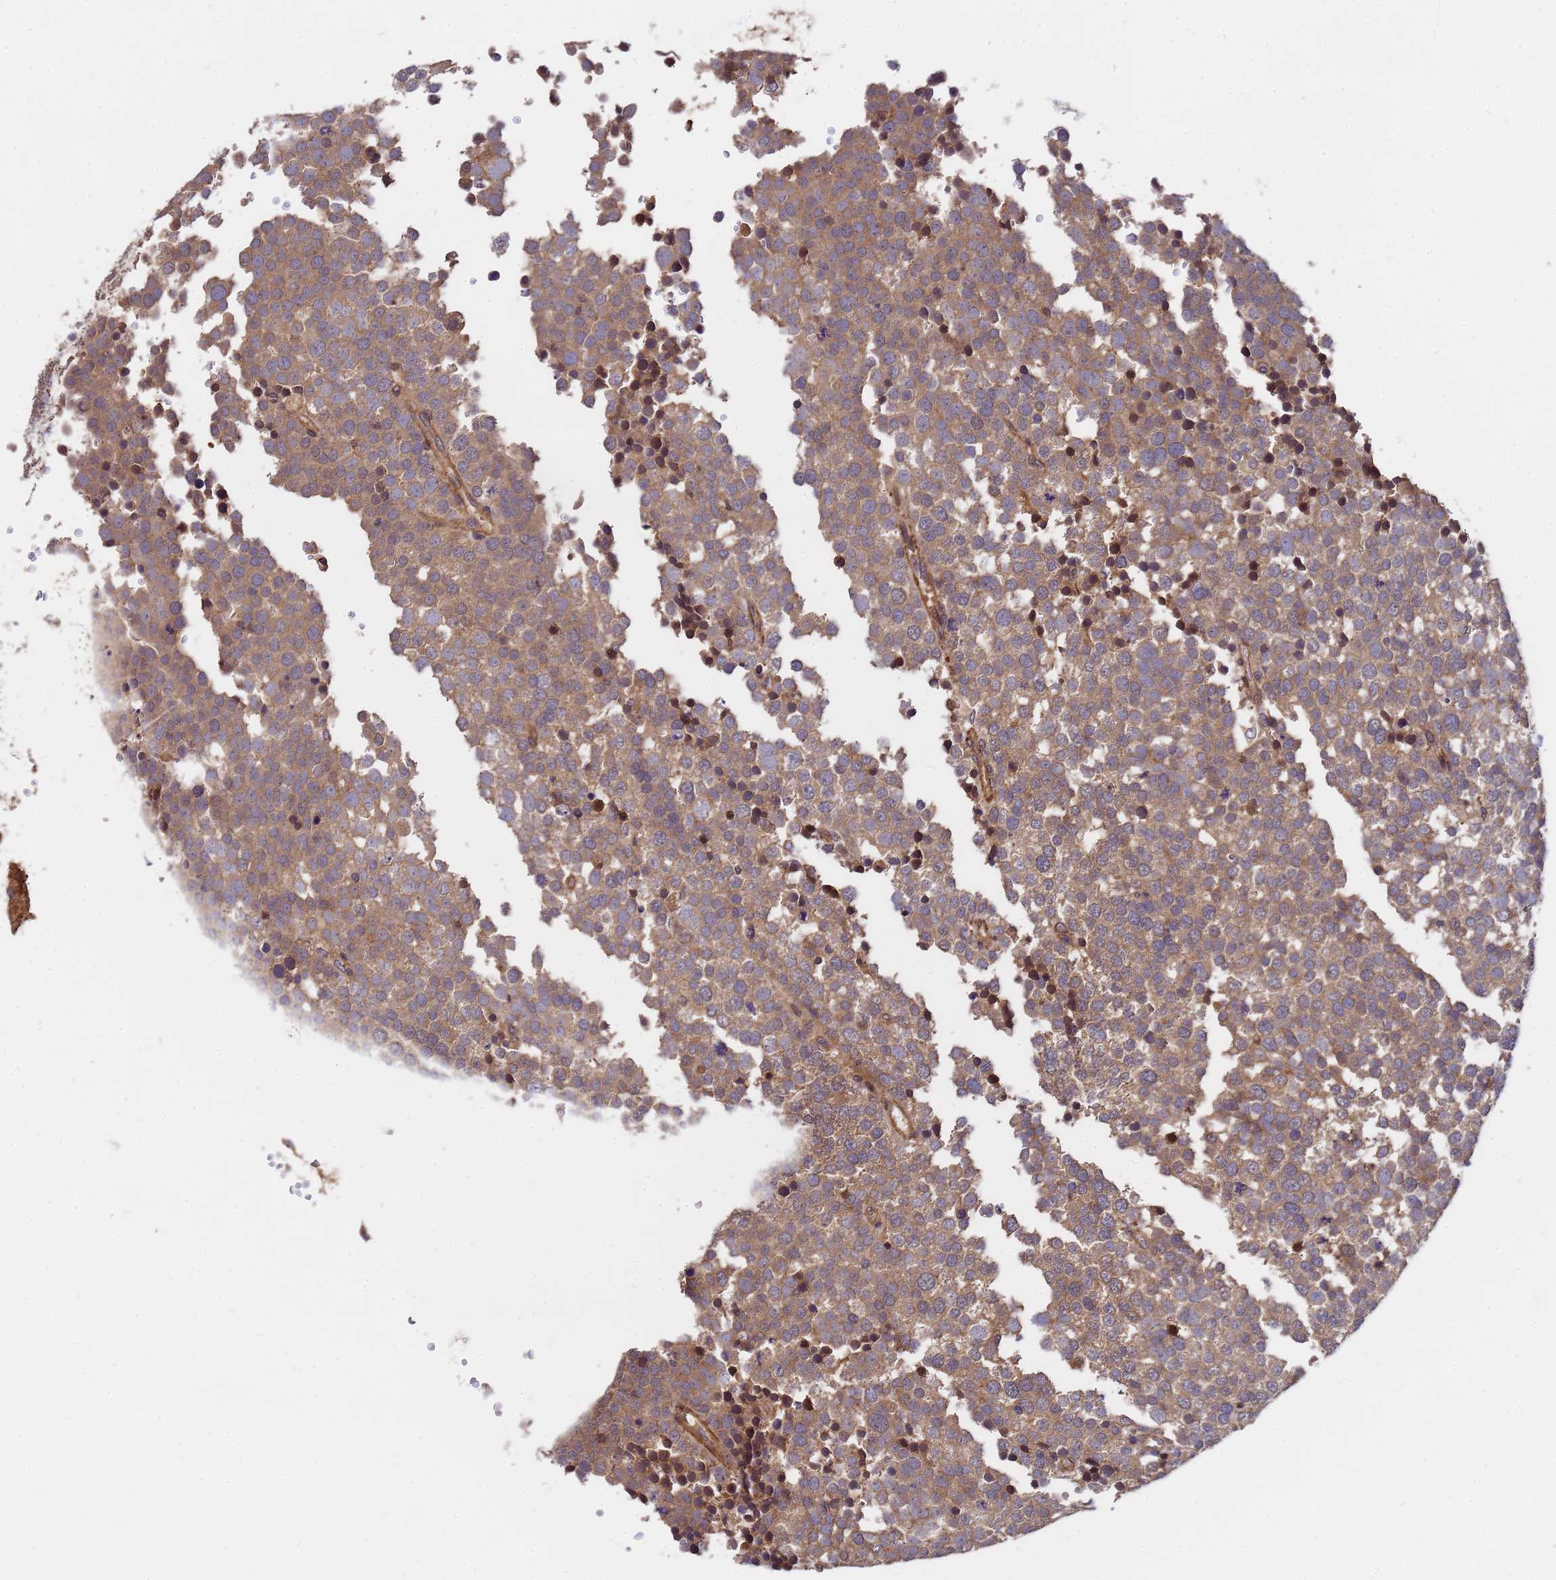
{"staining": {"intensity": "moderate", "quantity": ">75%", "location": "cytoplasmic/membranous"}, "tissue": "testis cancer", "cell_type": "Tumor cells", "image_type": "cancer", "snomed": [{"axis": "morphology", "description": "Seminoma, NOS"}, {"axis": "topography", "description": "Testis"}], "caption": "Seminoma (testis) tissue displays moderate cytoplasmic/membranous expression in about >75% of tumor cells (IHC, brightfield microscopy, high magnification).", "gene": "GSTCD", "patient": {"sex": "male", "age": 71}}